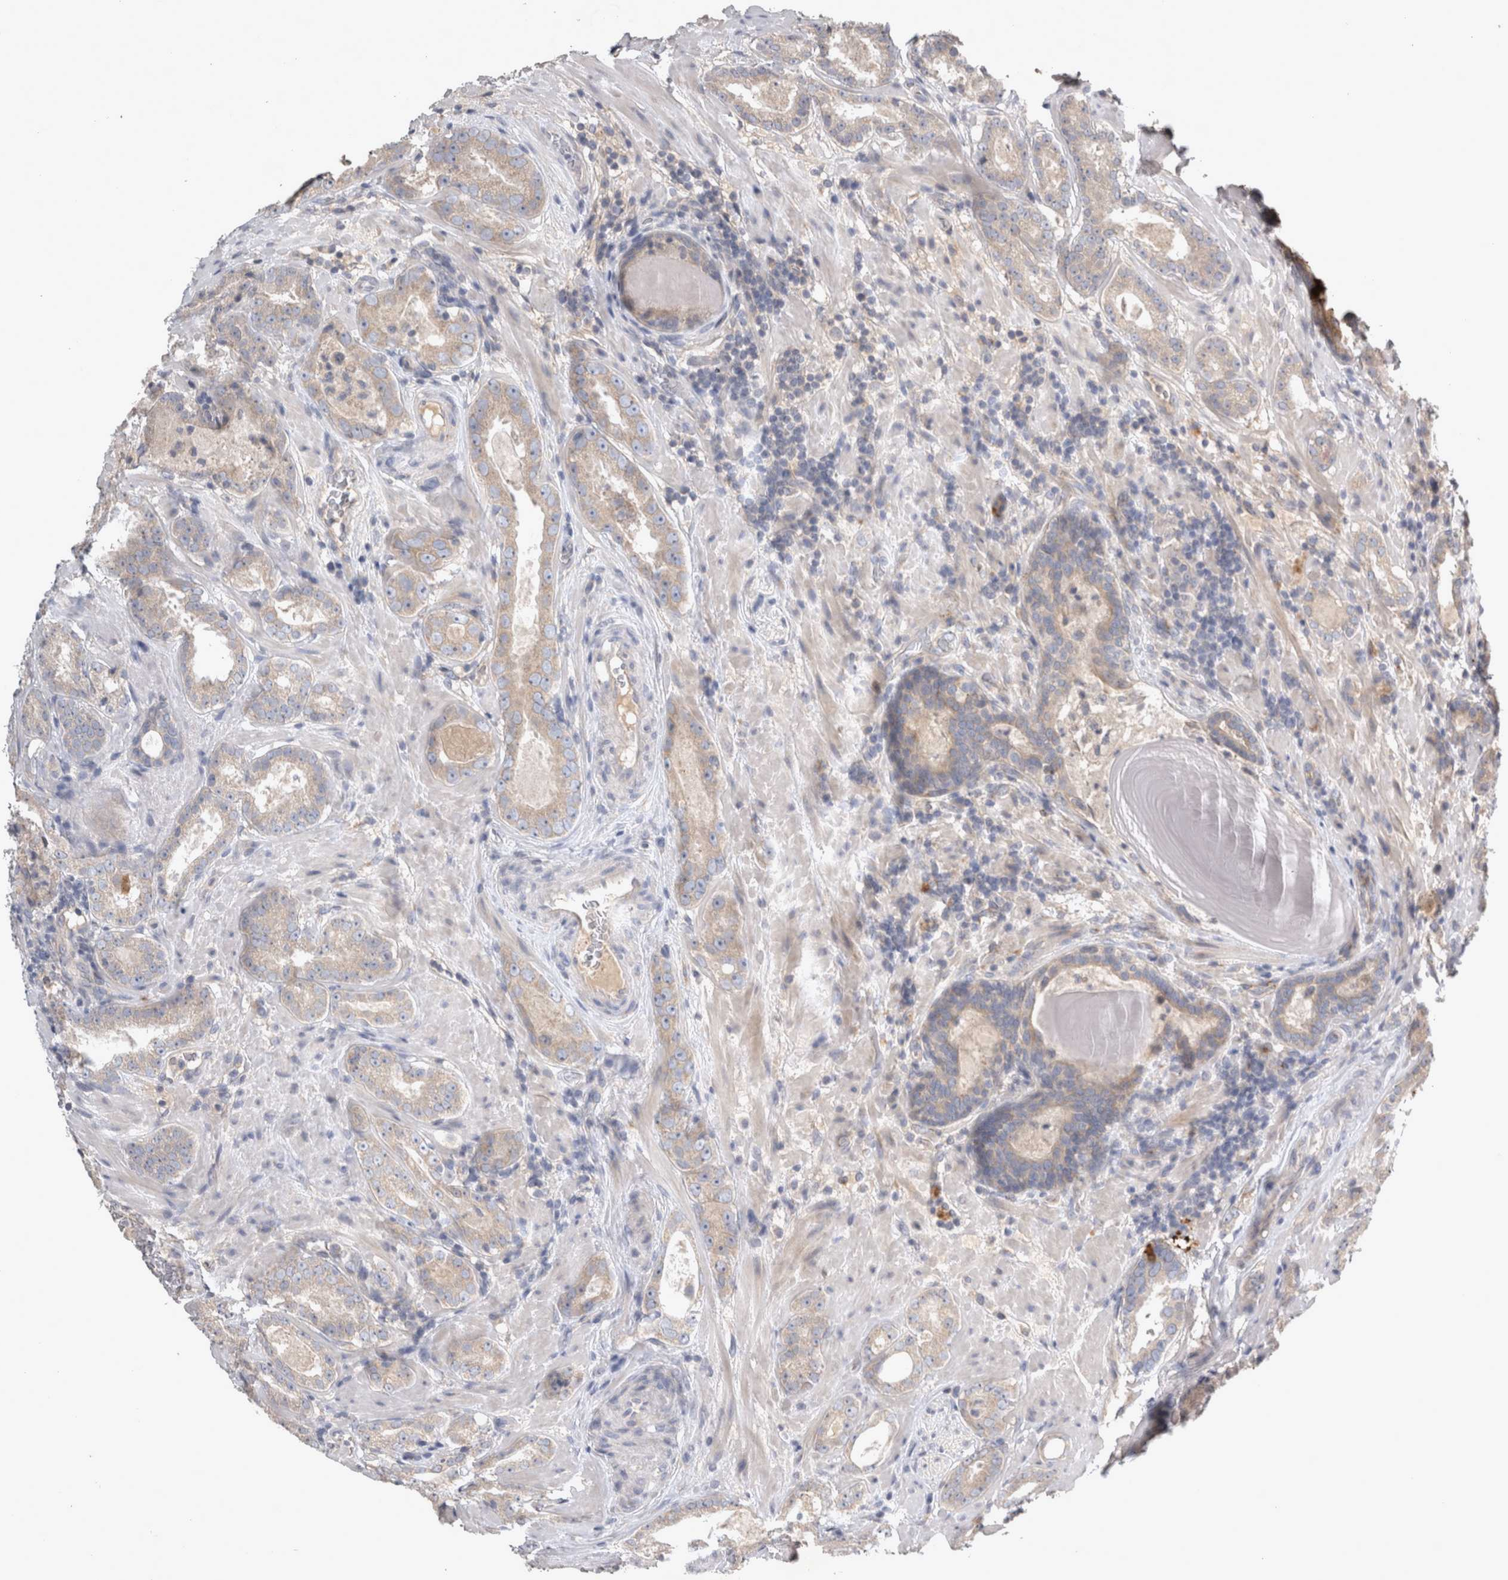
{"staining": {"intensity": "weak", "quantity": "25%-75%", "location": "cytoplasmic/membranous"}, "tissue": "prostate cancer", "cell_type": "Tumor cells", "image_type": "cancer", "snomed": [{"axis": "morphology", "description": "Adenocarcinoma, Low grade"}, {"axis": "topography", "description": "Prostate"}], "caption": "High-power microscopy captured an immunohistochemistry photomicrograph of prostate cancer, revealing weak cytoplasmic/membranous expression in about 25%-75% of tumor cells.", "gene": "SLC22A11", "patient": {"sex": "male", "age": 69}}